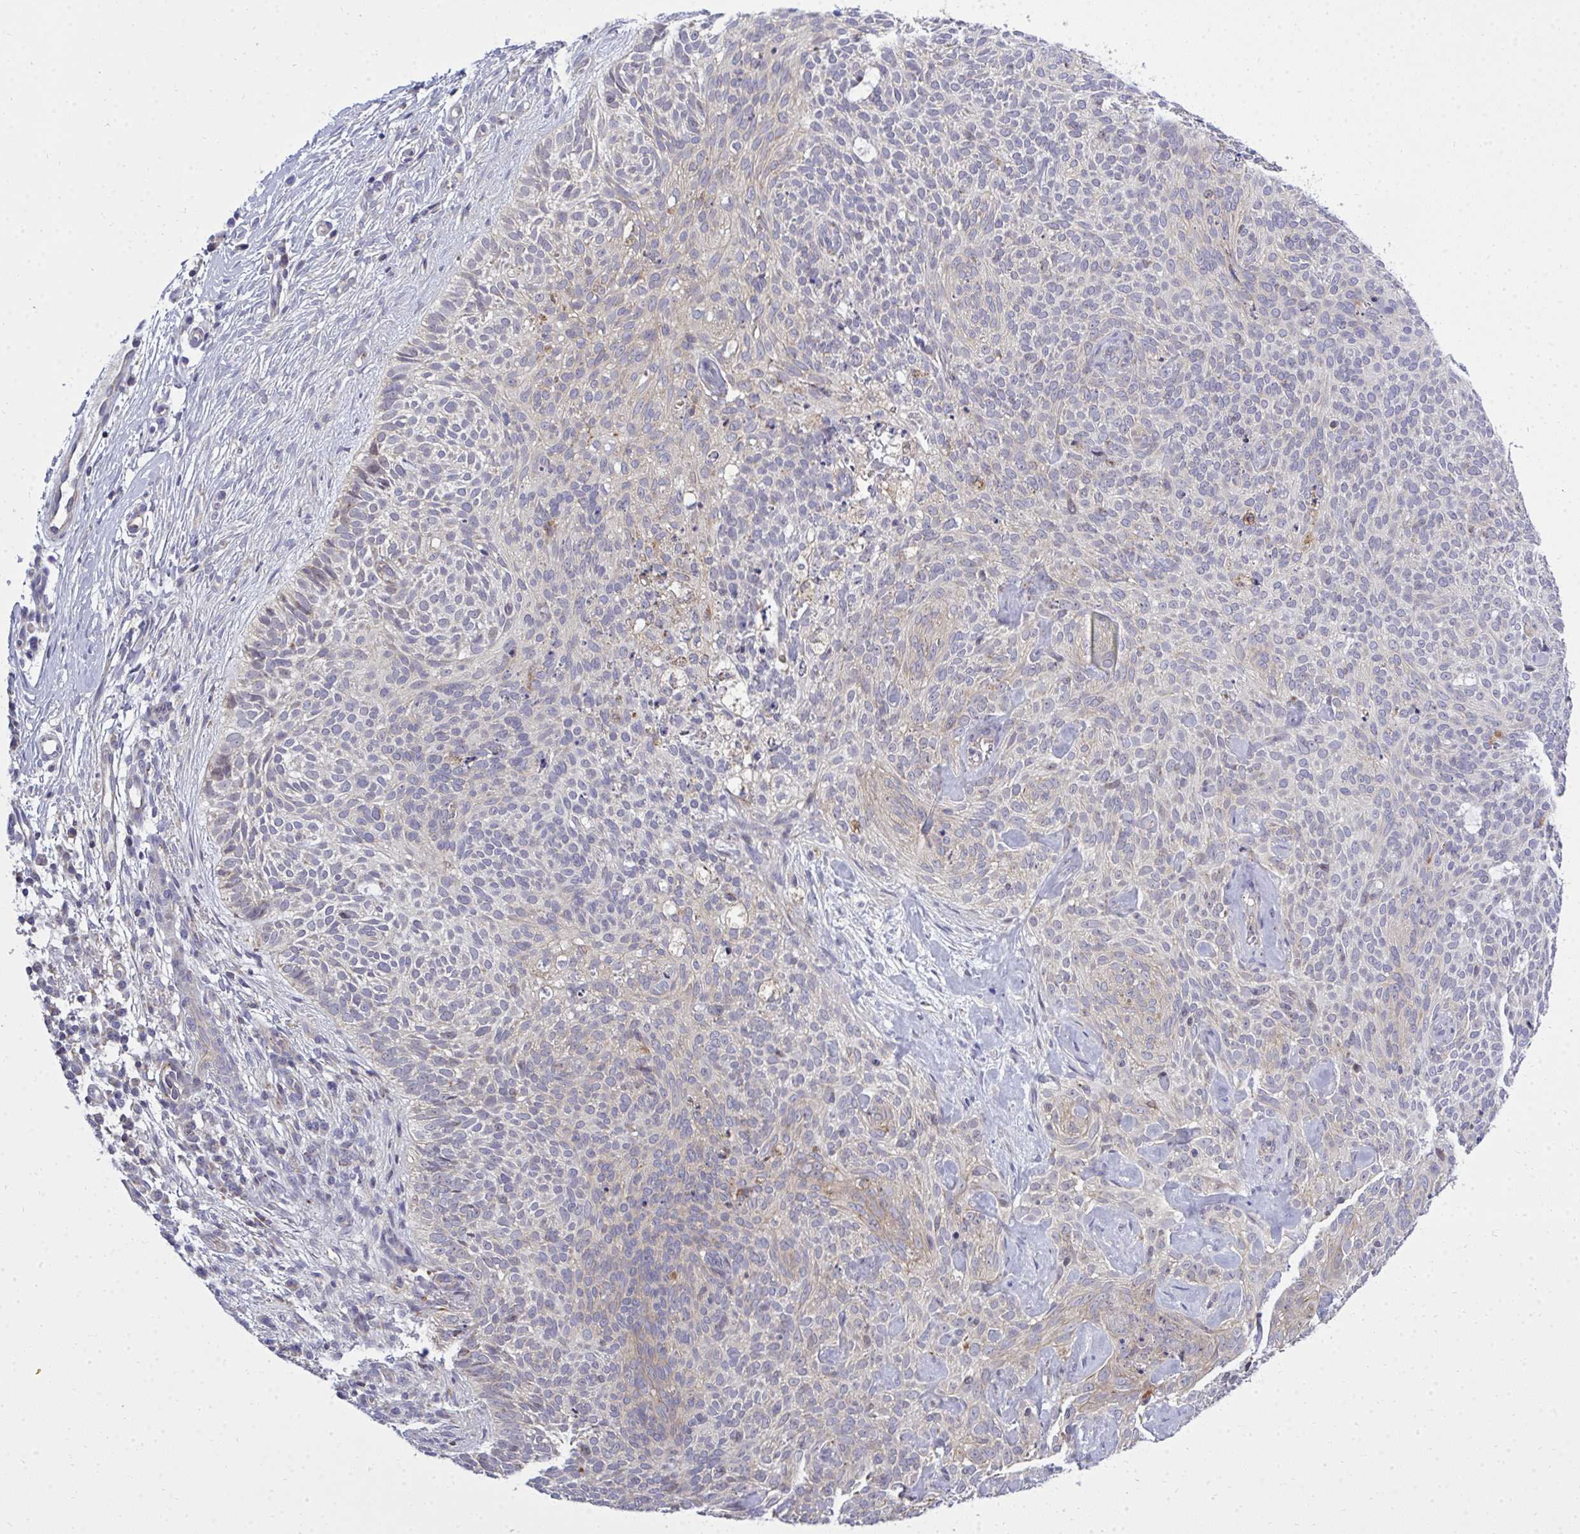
{"staining": {"intensity": "weak", "quantity": "<25%", "location": "cytoplasmic/membranous"}, "tissue": "skin cancer", "cell_type": "Tumor cells", "image_type": "cancer", "snomed": [{"axis": "morphology", "description": "Basal cell carcinoma"}, {"axis": "topography", "description": "Skin"}, {"axis": "topography", "description": "Skin of face"}], "caption": "Skin basal cell carcinoma was stained to show a protein in brown. There is no significant positivity in tumor cells.", "gene": "XAF1", "patient": {"sex": "female", "age": 82}}